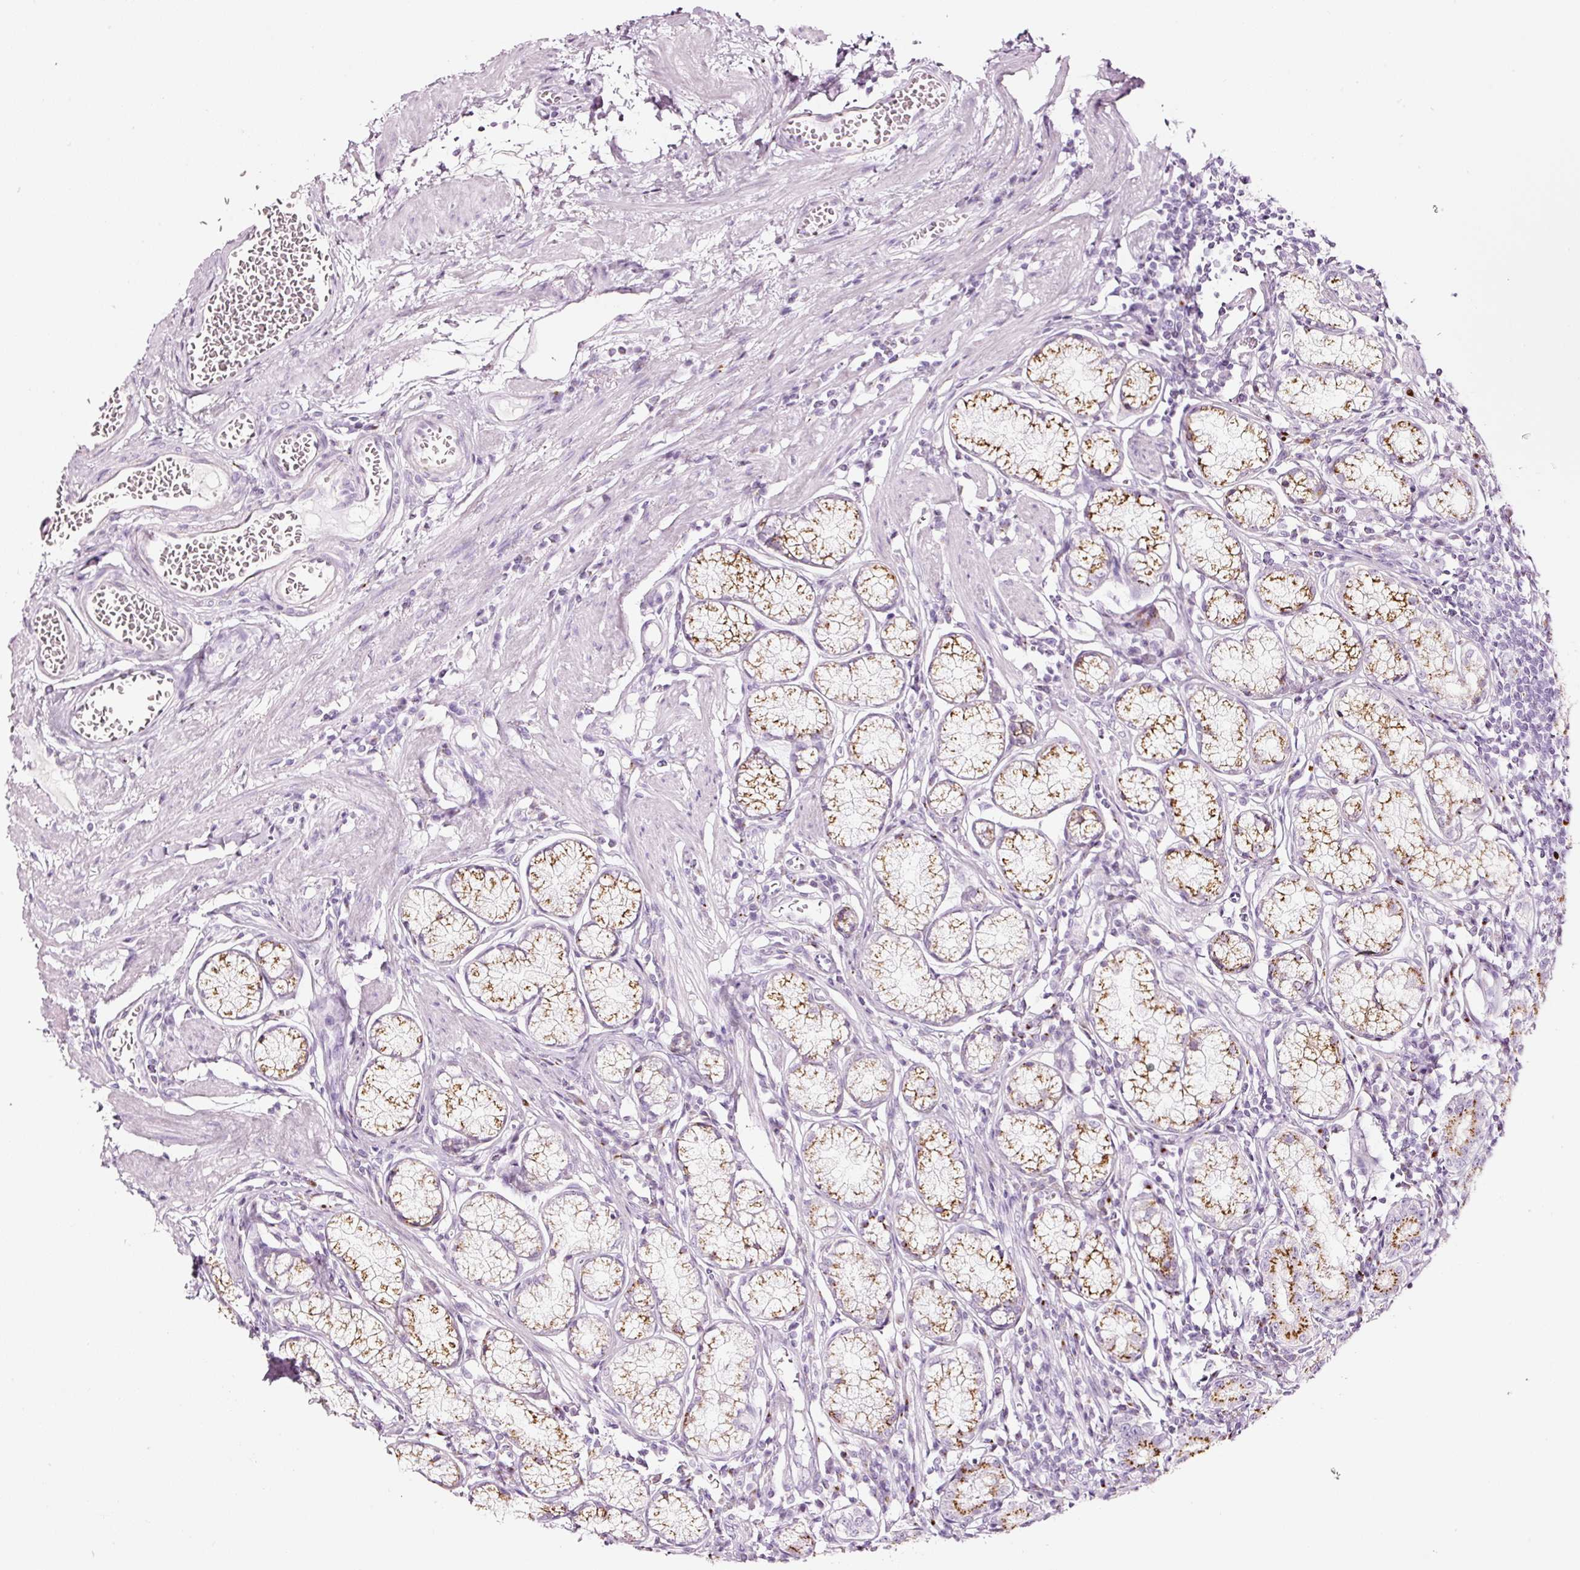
{"staining": {"intensity": "moderate", "quantity": "<25%", "location": "cytoplasmic/membranous"}, "tissue": "stomach", "cell_type": "Glandular cells", "image_type": "normal", "snomed": [{"axis": "morphology", "description": "Normal tissue, NOS"}, {"axis": "topography", "description": "Stomach"}], "caption": "Glandular cells demonstrate low levels of moderate cytoplasmic/membranous expression in about <25% of cells in unremarkable stomach. (brown staining indicates protein expression, while blue staining denotes nuclei).", "gene": "SDF4", "patient": {"sex": "male", "age": 55}}